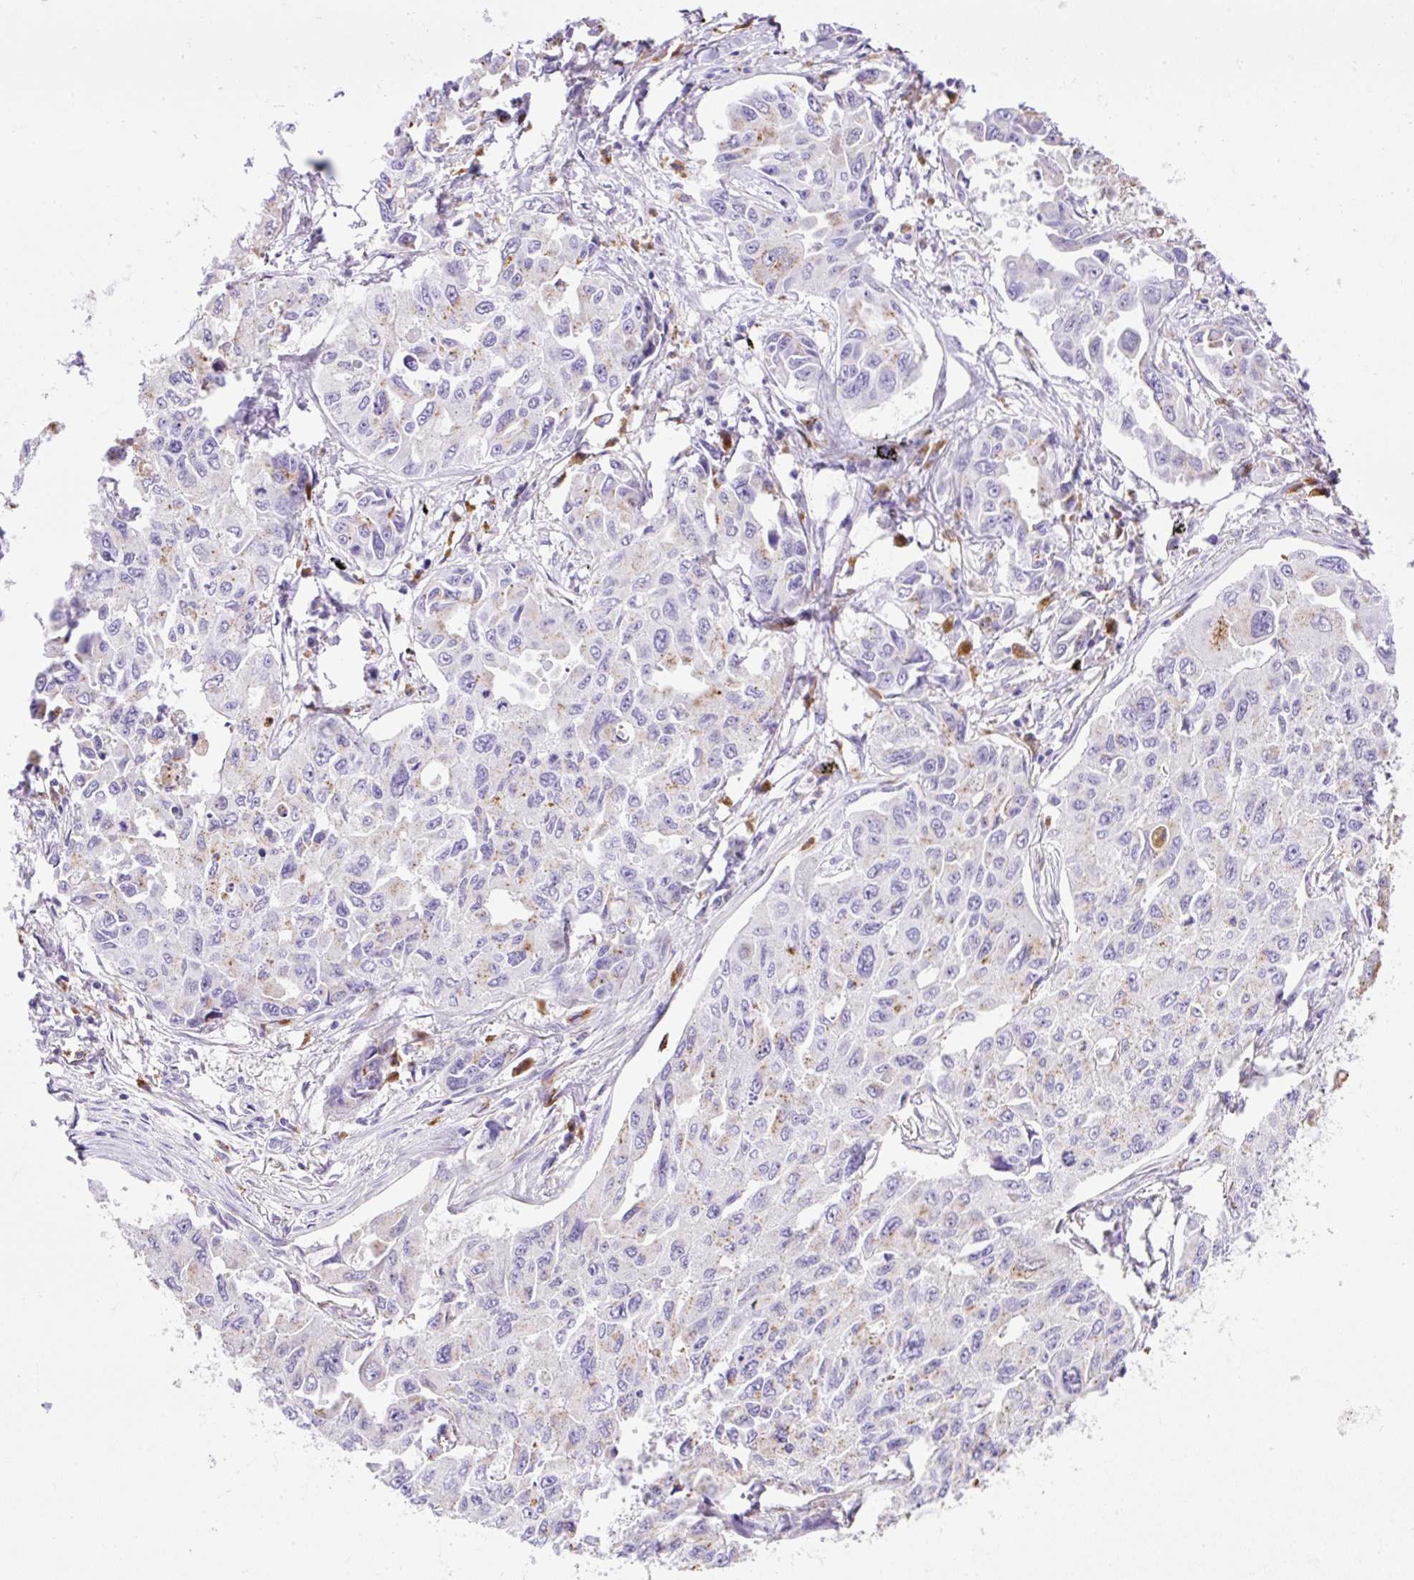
{"staining": {"intensity": "weak", "quantity": "<25%", "location": "cytoplasmic/membranous"}, "tissue": "lung cancer", "cell_type": "Tumor cells", "image_type": "cancer", "snomed": [{"axis": "morphology", "description": "Adenocarcinoma, NOS"}, {"axis": "topography", "description": "Lung"}], "caption": "Protein analysis of lung cancer (adenocarcinoma) exhibits no significant positivity in tumor cells.", "gene": "HEXB", "patient": {"sex": "male", "age": 64}}